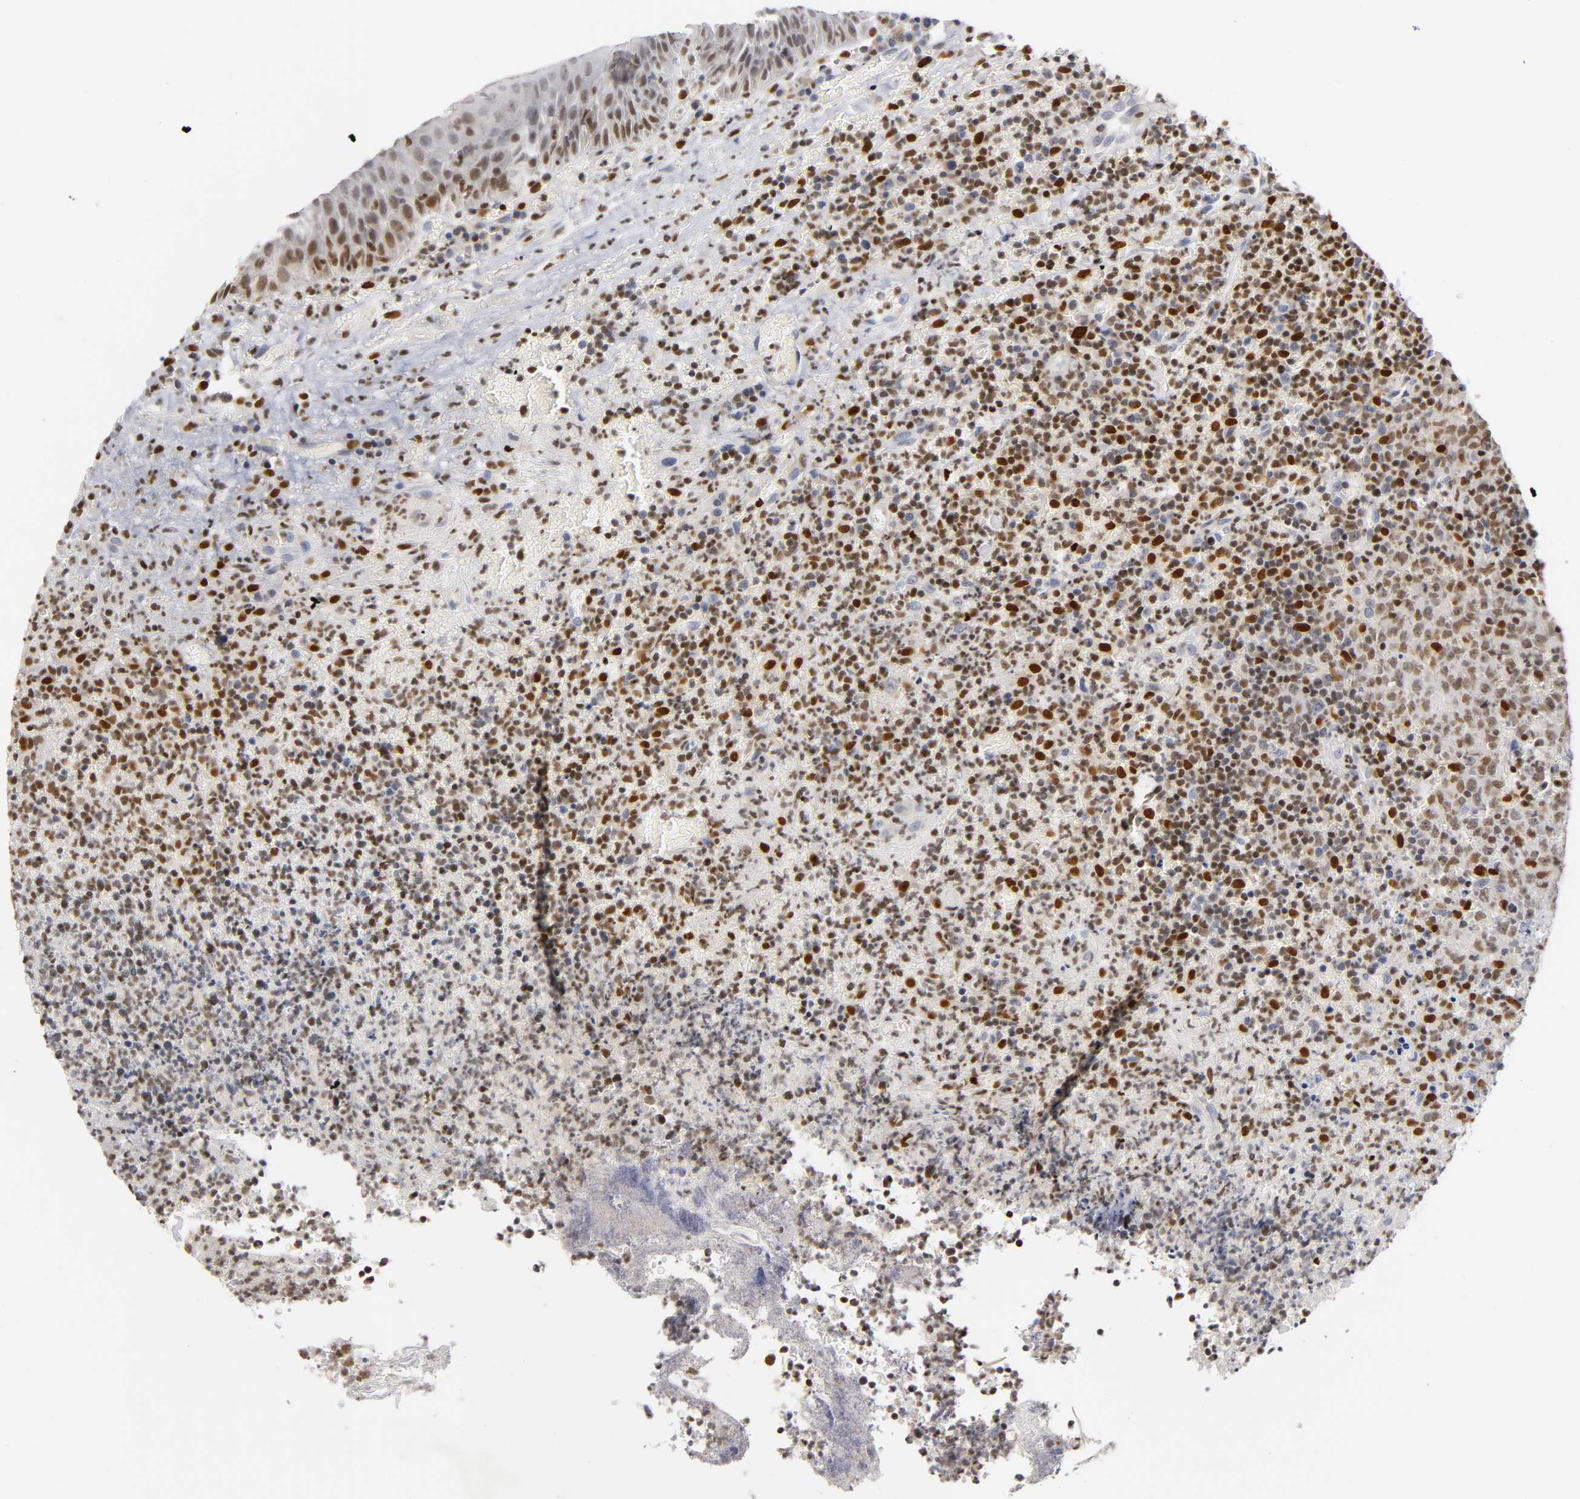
{"staining": {"intensity": "moderate", "quantity": ">75%", "location": "nuclear"}, "tissue": "lymphoma", "cell_type": "Tumor cells", "image_type": "cancer", "snomed": [{"axis": "morphology", "description": "Malignant lymphoma, non-Hodgkin's type, High grade"}, {"axis": "topography", "description": "Tonsil"}], "caption": "Immunohistochemistry (IHC) image of neoplastic tissue: lymphoma stained using IHC reveals medium levels of moderate protein expression localized specifically in the nuclear of tumor cells, appearing as a nuclear brown color.", "gene": "RUNX1", "patient": {"sex": "female", "age": 36}}